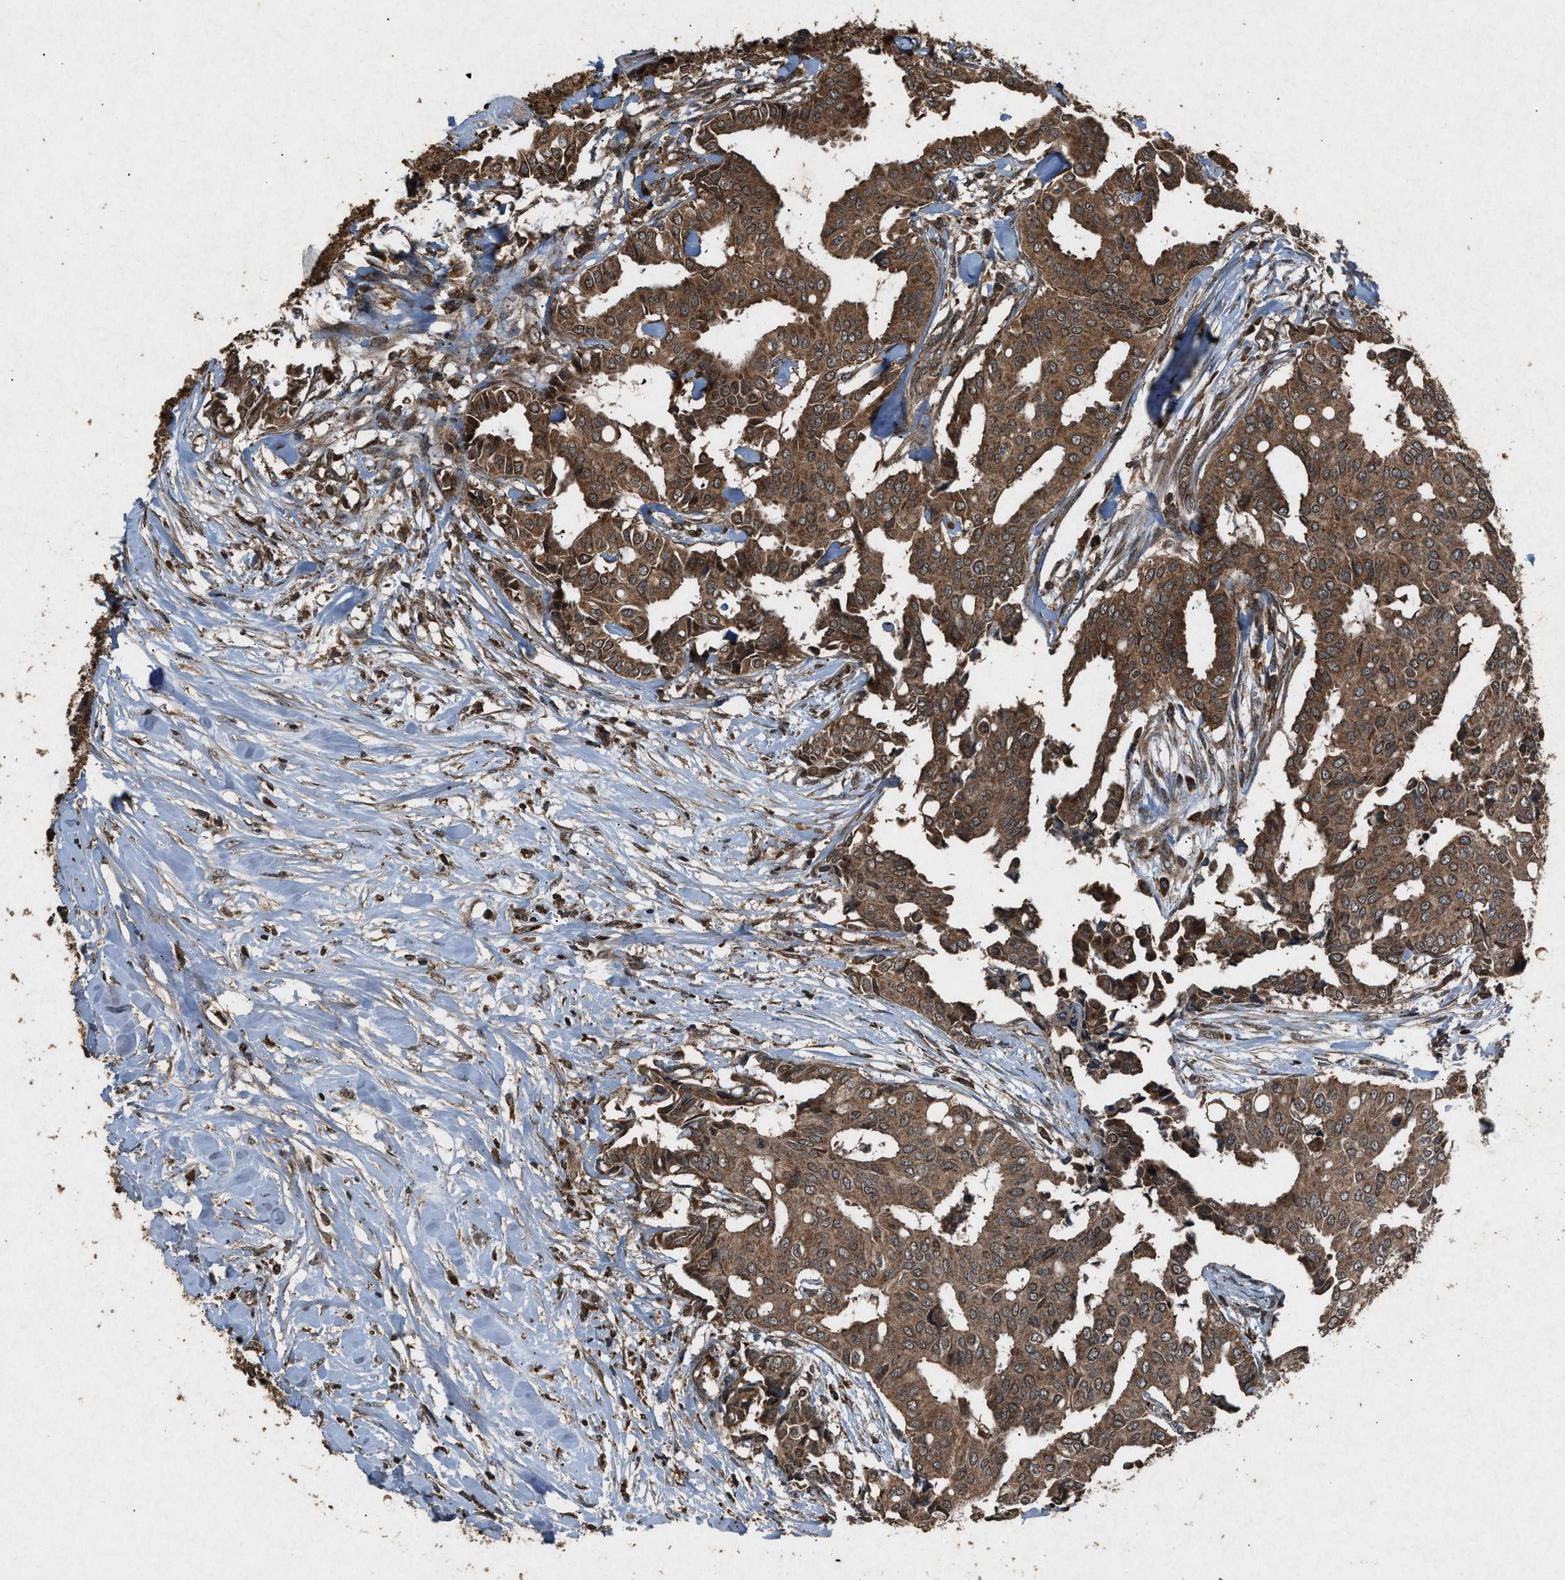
{"staining": {"intensity": "strong", "quantity": ">75%", "location": "cytoplasmic/membranous"}, "tissue": "head and neck cancer", "cell_type": "Tumor cells", "image_type": "cancer", "snomed": [{"axis": "morphology", "description": "Adenocarcinoma, NOS"}, {"axis": "topography", "description": "Salivary gland"}, {"axis": "topography", "description": "Head-Neck"}], "caption": "Immunohistochemical staining of adenocarcinoma (head and neck) reveals high levels of strong cytoplasmic/membranous protein staining in approximately >75% of tumor cells.", "gene": "OAS1", "patient": {"sex": "female", "age": 59}}